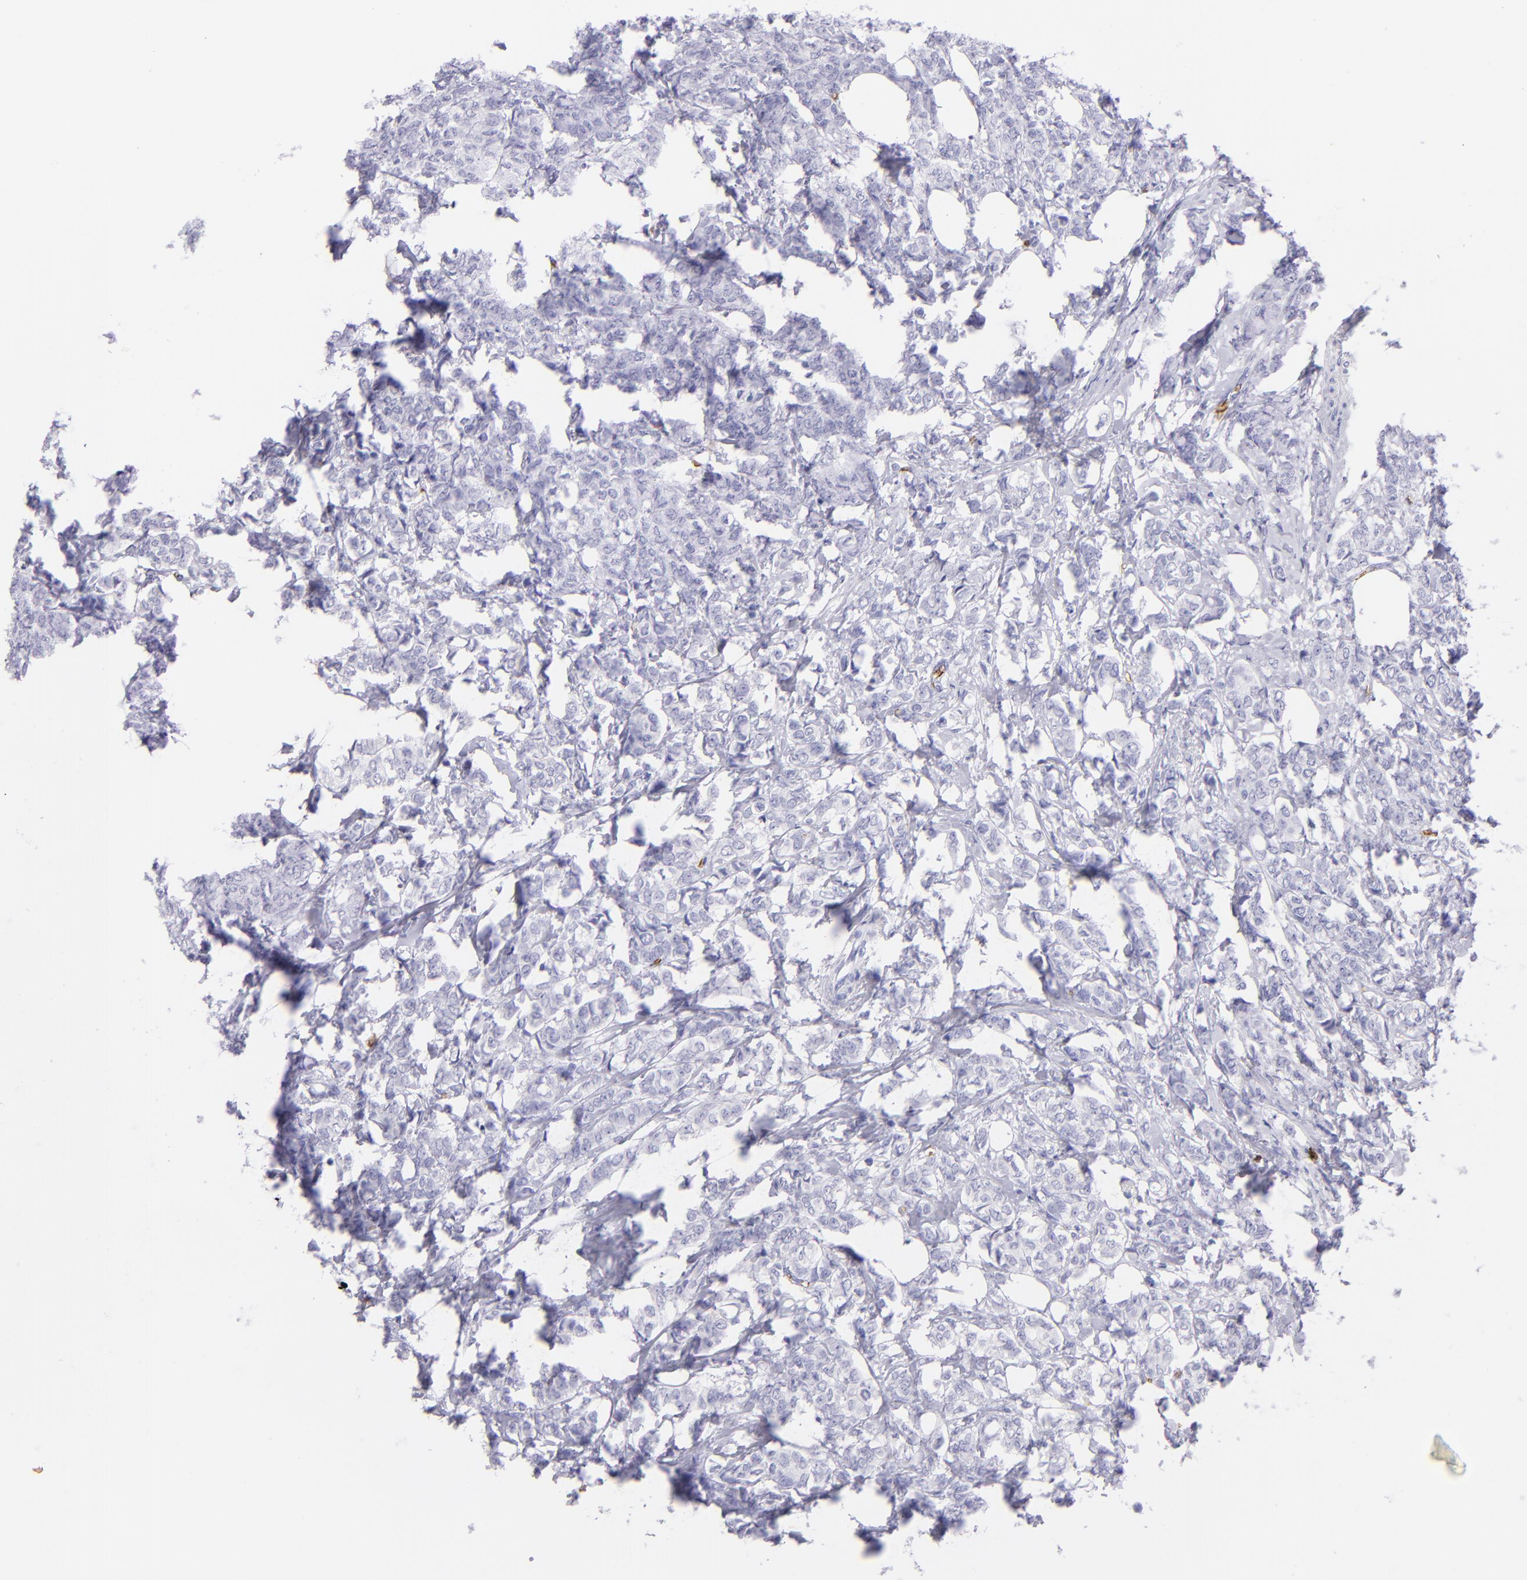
{"staining": {"intensity": "negative", "quantity": "none", "location": "none"}, "tissue": "breast cancer", "cell_type": "Tumor cells", "image_type": "cancer", "snomed": [{"axis": "morphology", "description": "Lobular carcinoma"}, {"axis": "topography", "description": "Breast"}], "caption": "IHC histopathology image of lobular carcinoma (breast) stained for a protein (brown), which exhibits no expression in tumor cells.", "gene": "GYPA", "patient": {"sex": "female", "age": 60}}